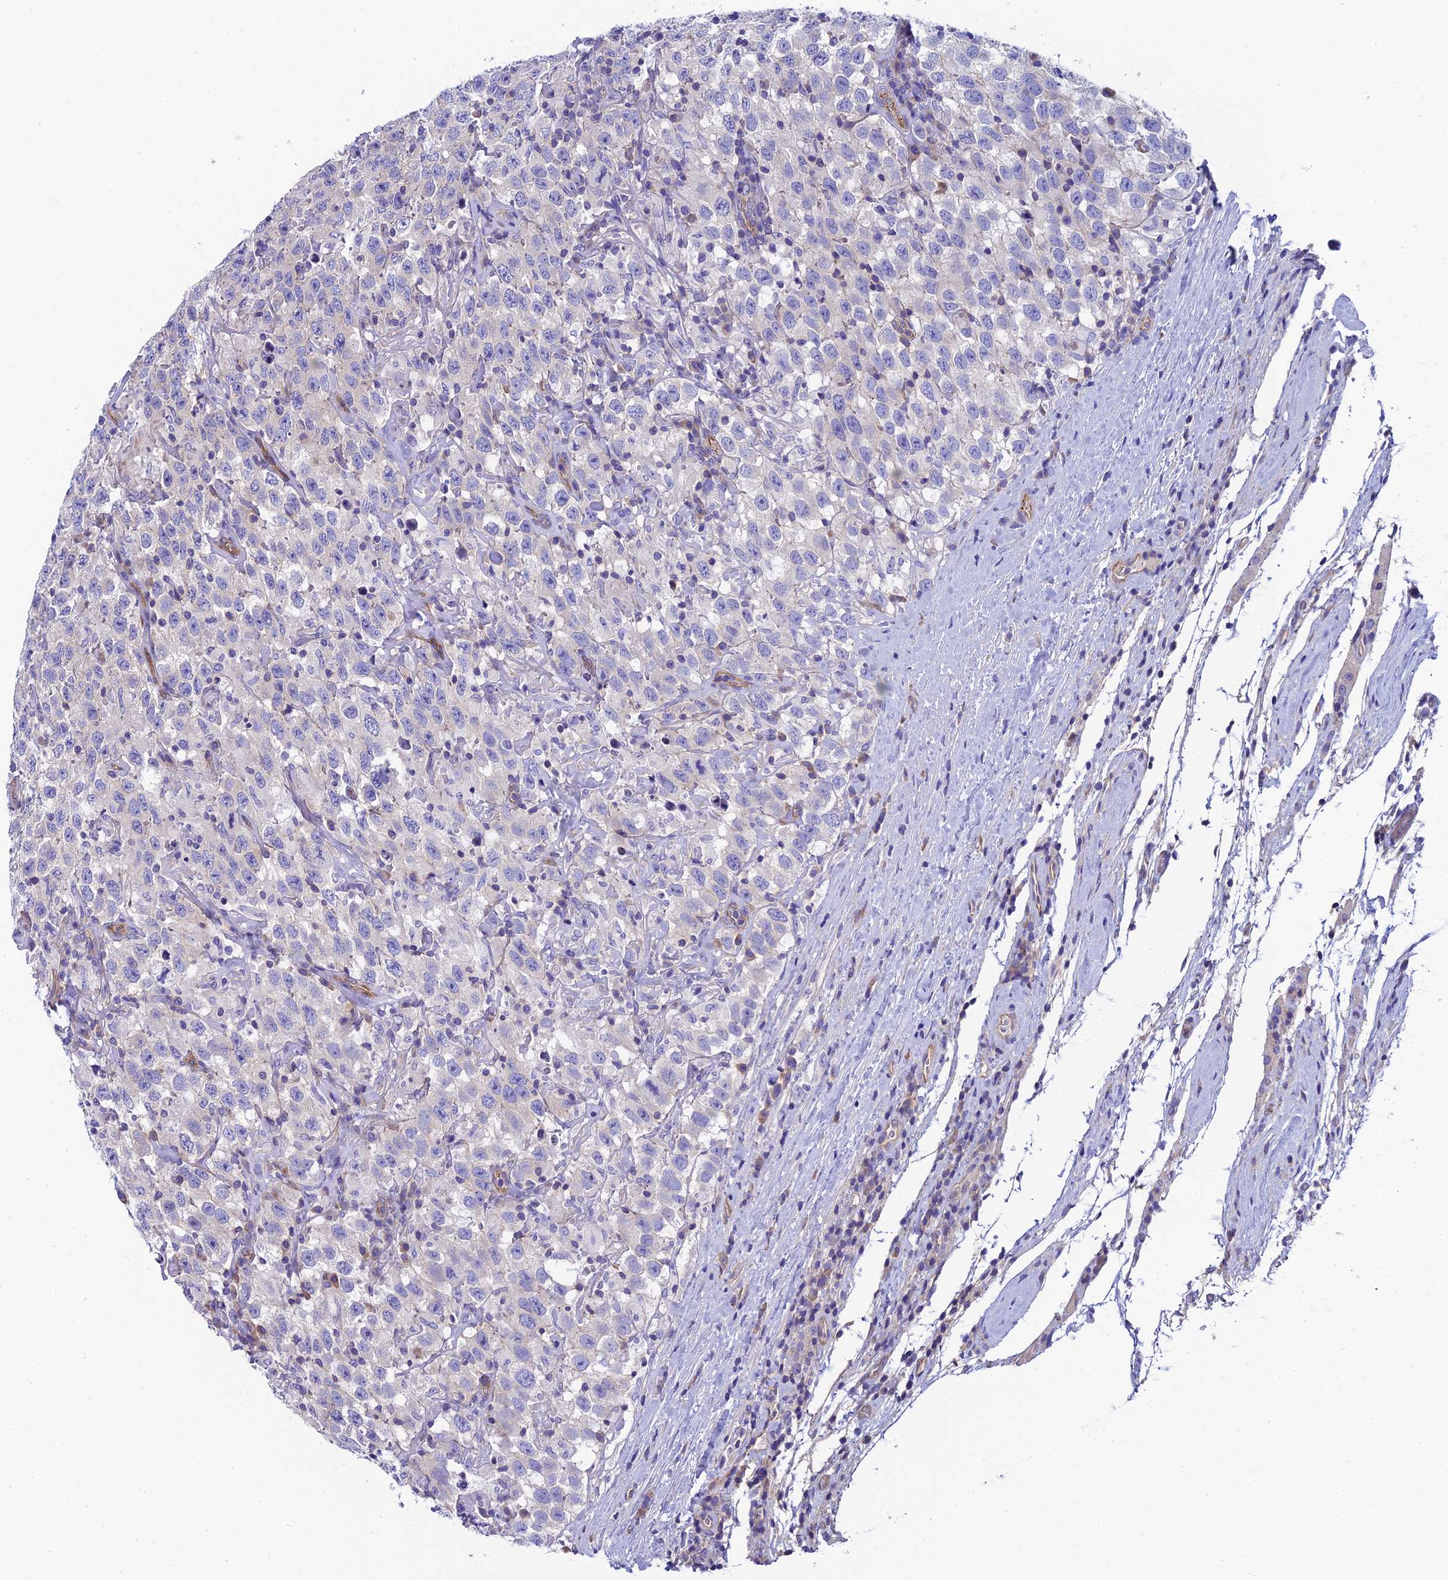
{"staining": {"intensity": "negative", "quantity": "none", "location": "none"}, "tissue": "testis cancer", "cell_type": "Tumor cells", "image_type": "cancer", "snomed": [{"axis": "morphology", "description": "Seminoma, NOS"}, {"axis": "topography", "description": "Testis"}], "caption": "The micrograph shows no staining of tumor cells in testis cancer (seminoma).", "gene": "PPFIA3", "patient": {"sex": "male", "age": 41}}